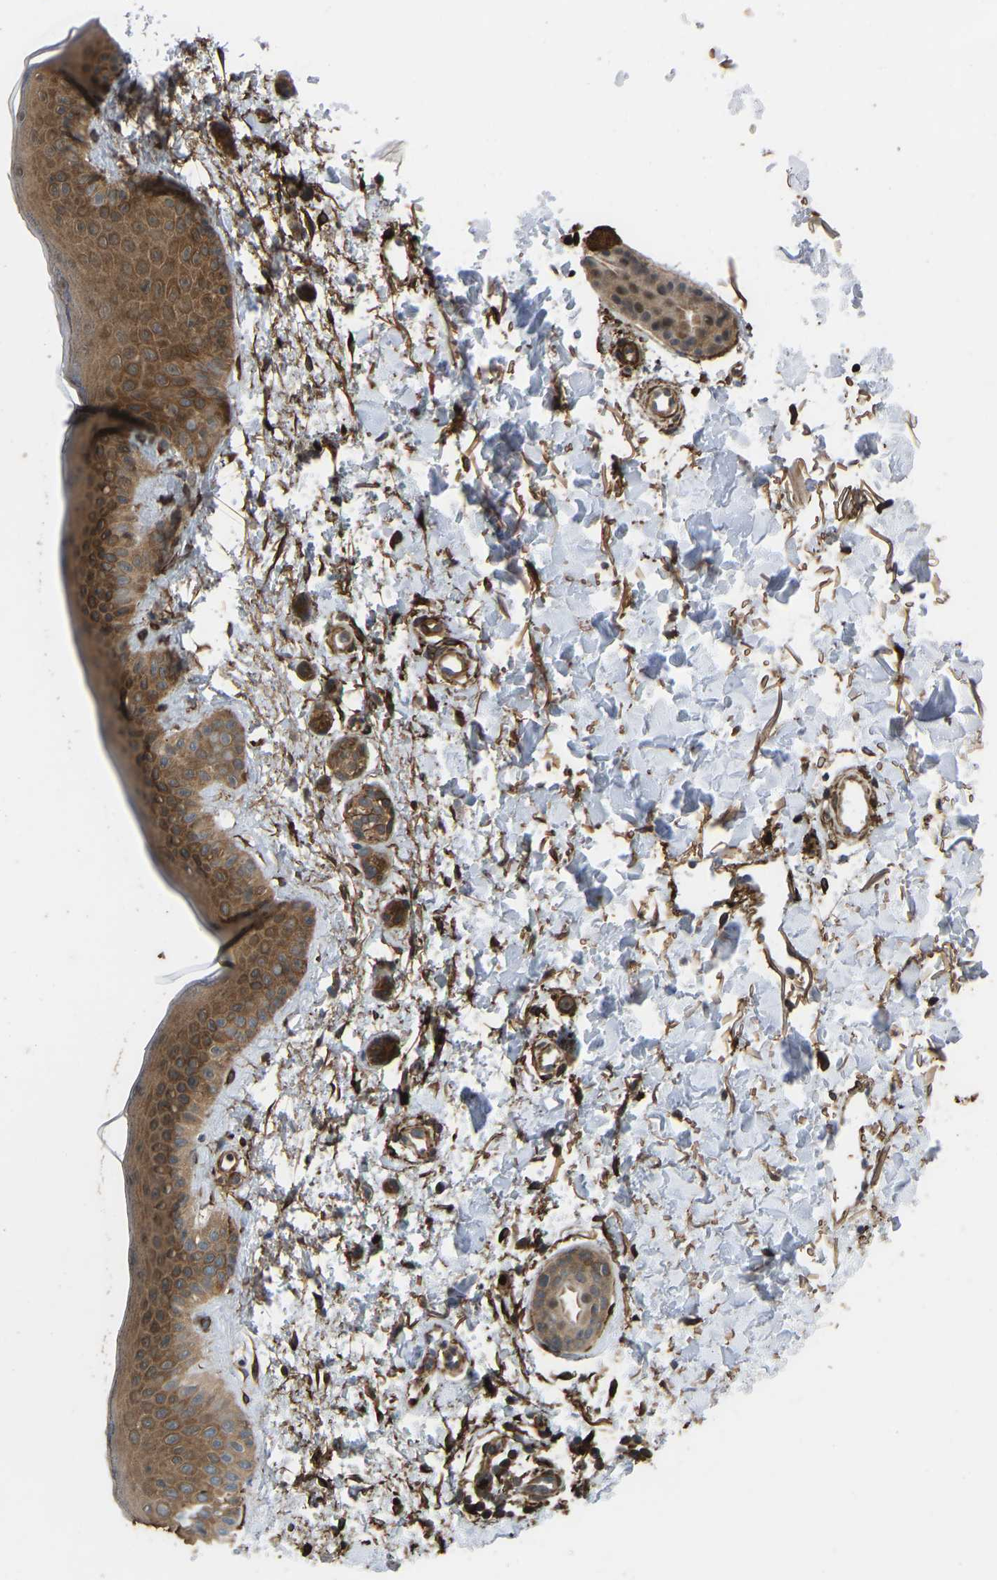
{"staining": {"intensity": "strong", "quantity": ">75%", "location": "cytoplasmic/membranous"}, "tissue": "skin", "cell_type": "Fibroblasts", "image_type": "normal", "snomed": [{"axis": "morphology", "description": "Normal tissue, NOS"}, {"axis": "morphology", "description": "Malignant melanoma, NOS"}, {"axis": "topography", "description": "Skin"}], "caption": "Immunohistochemical staining of unremarkable human skin reveals strong cytoplasmic/membranous protein positivity in approximately >75% of fibroblasts.", "gene": "CYP7B1", "patient": {"sex": "male", "age": 83}}